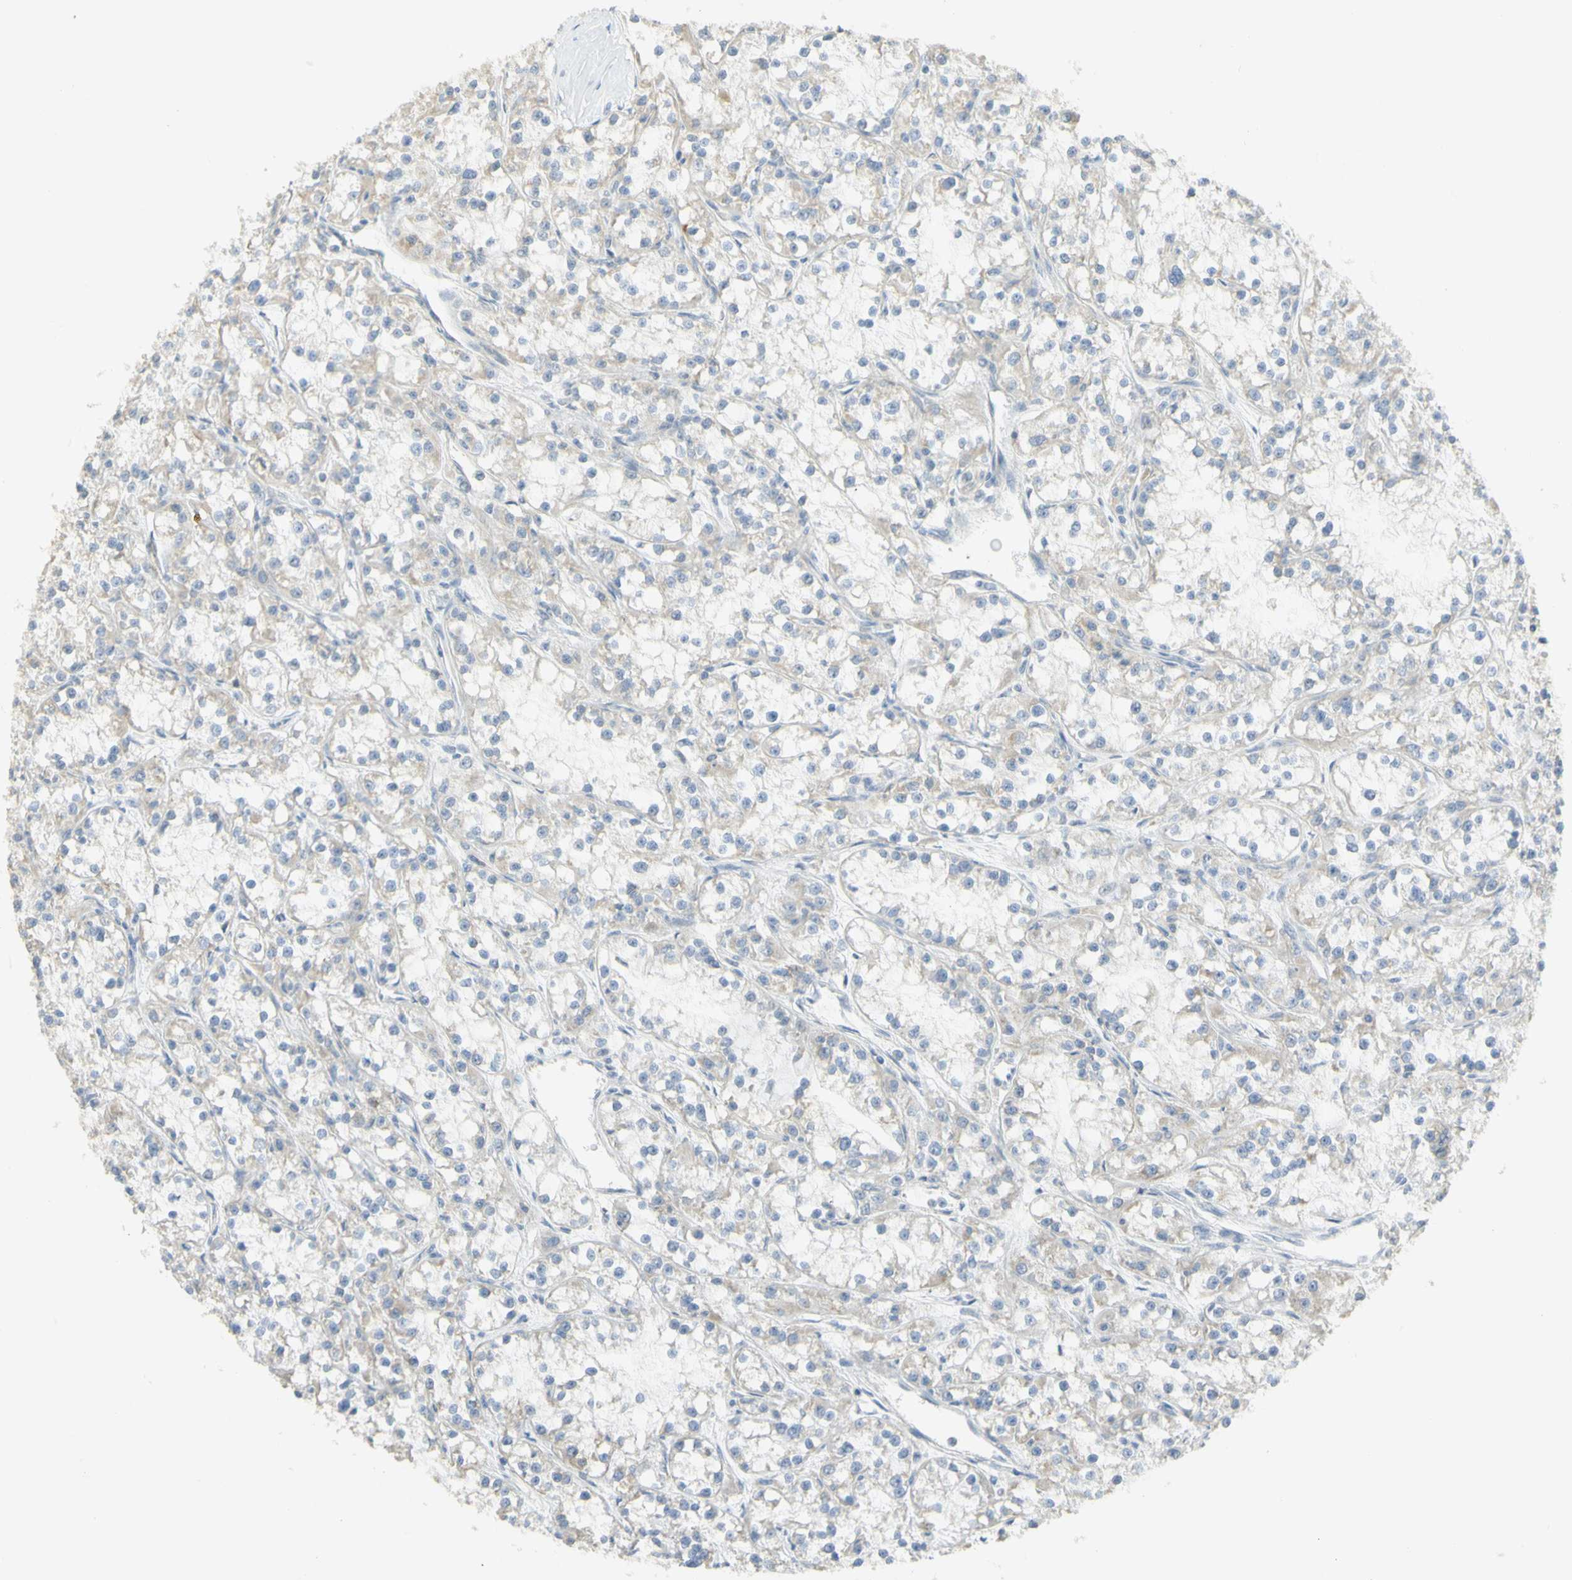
{"staining": {"intensity": "negative", "quantity": "none", "location": "none"}, "tissue": "renal cancer", "cell_type": "Tumor cells", "image_type": "cancer", "snomed": [{"axis": "morphology", "description": "Adenocarcinoma, NOS"}, {"axis": "topography", "description": "Kidney"}], "caption": "IHC image of adenocarcinoma (renal) stained for a protein (brown), which demonstrates no positivity in tumor cells.", "gene": "KIF11", "patient": {"sex": "female", "age": 52}}